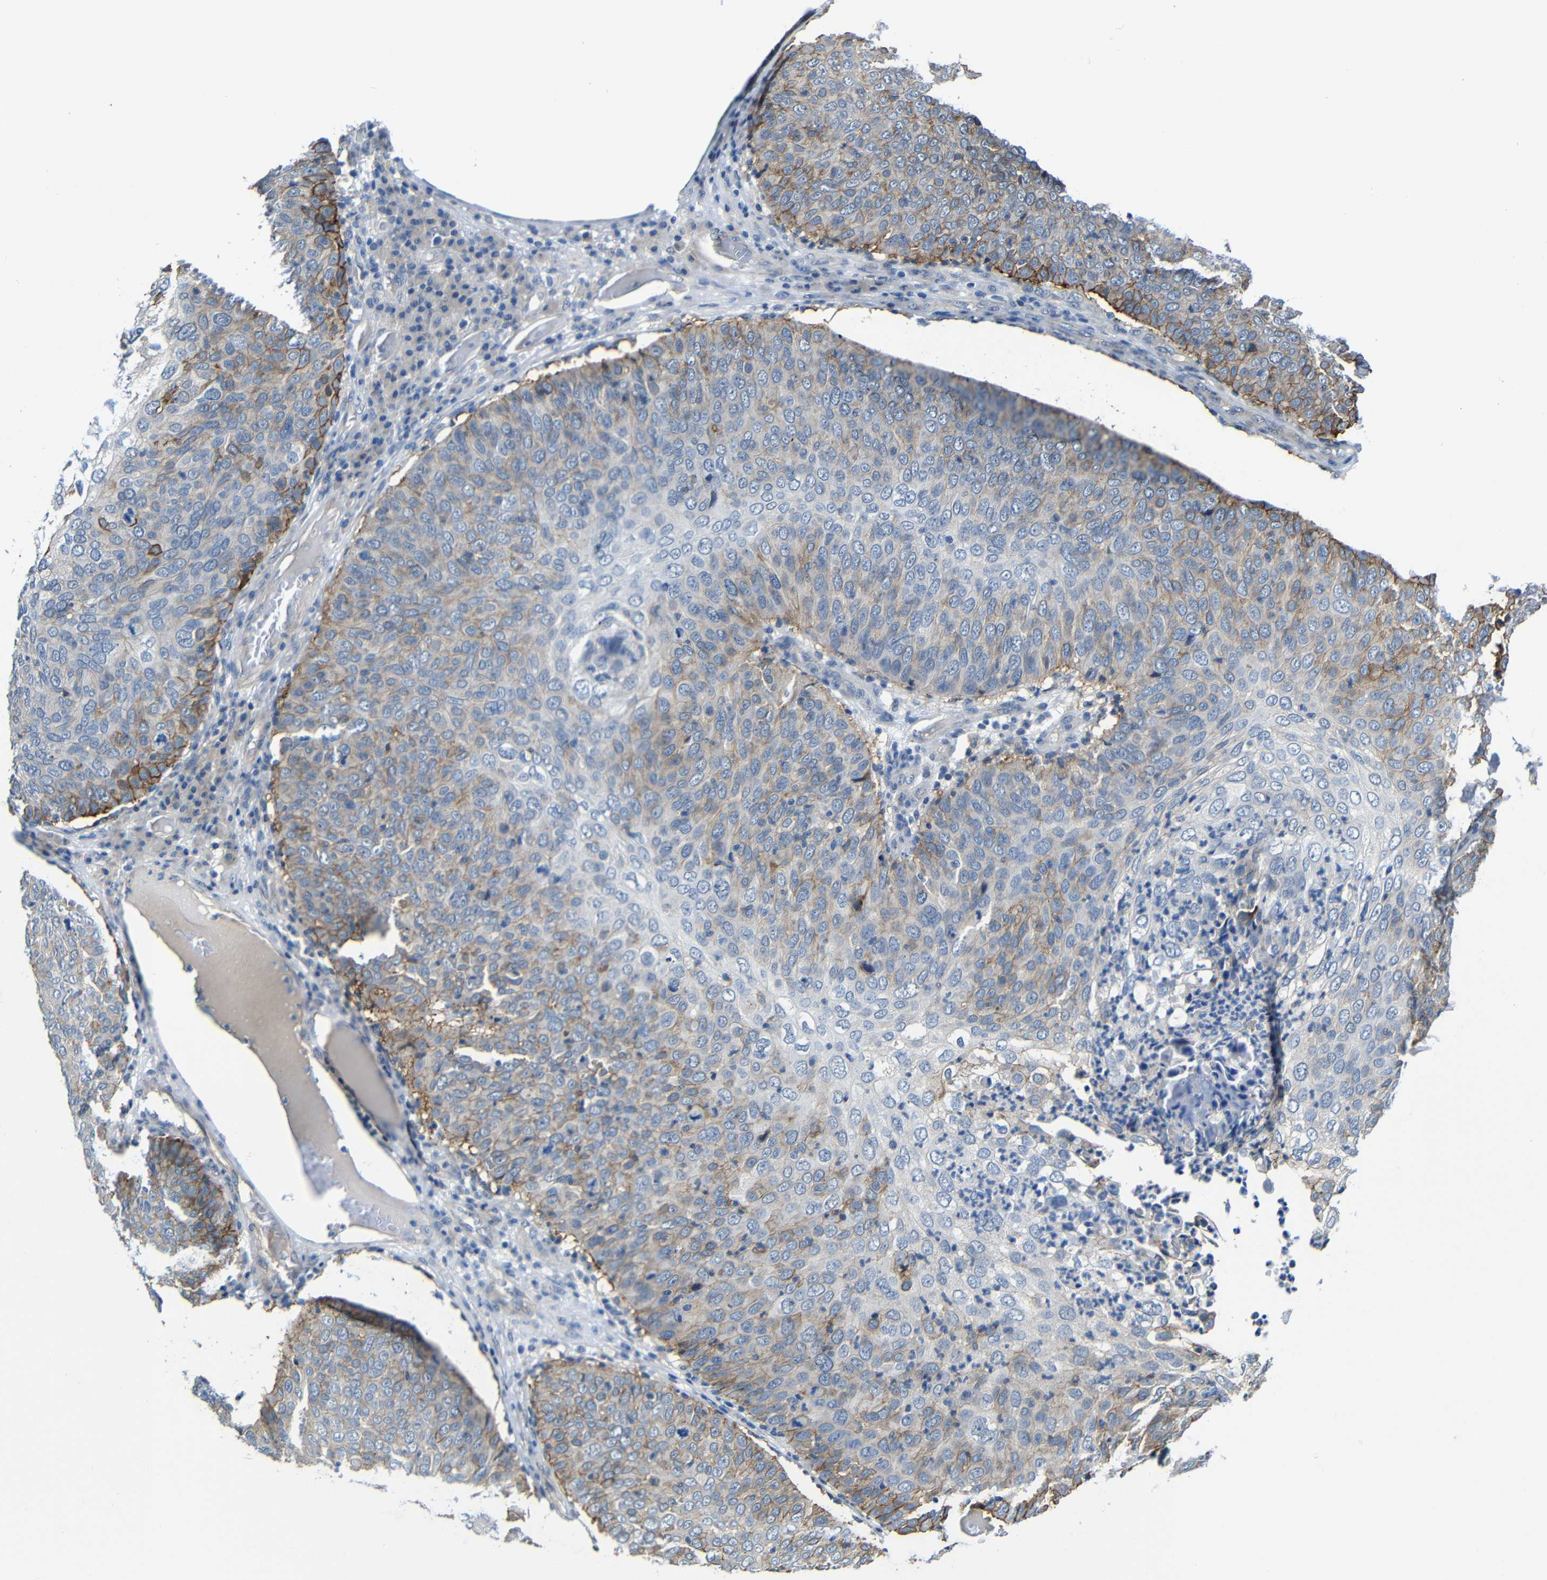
{"staining": {"intensity": "moderate", "quantity": "25%-75%", "location": "cytoplasmic/membranous"}, "tissue": "skin cancer", "cell_type": "Tumor cells", "image_type": "cancer", "snomed": [{"axis": "morphology", "description": "Squamous cell carcinoma, NOS"}, {"axis": "topography", "description": "Skin"}], "caption": "The photomicrograph reveals immunohistochemical staining of skin cancer (squamous cell carcinoma). There is moderate cytoplasmic/membranous expression is seen in approximately 25%-75% of tumor cells.", "gene": "ZNF90", "patient": {"sex": "male", "age": 87}}